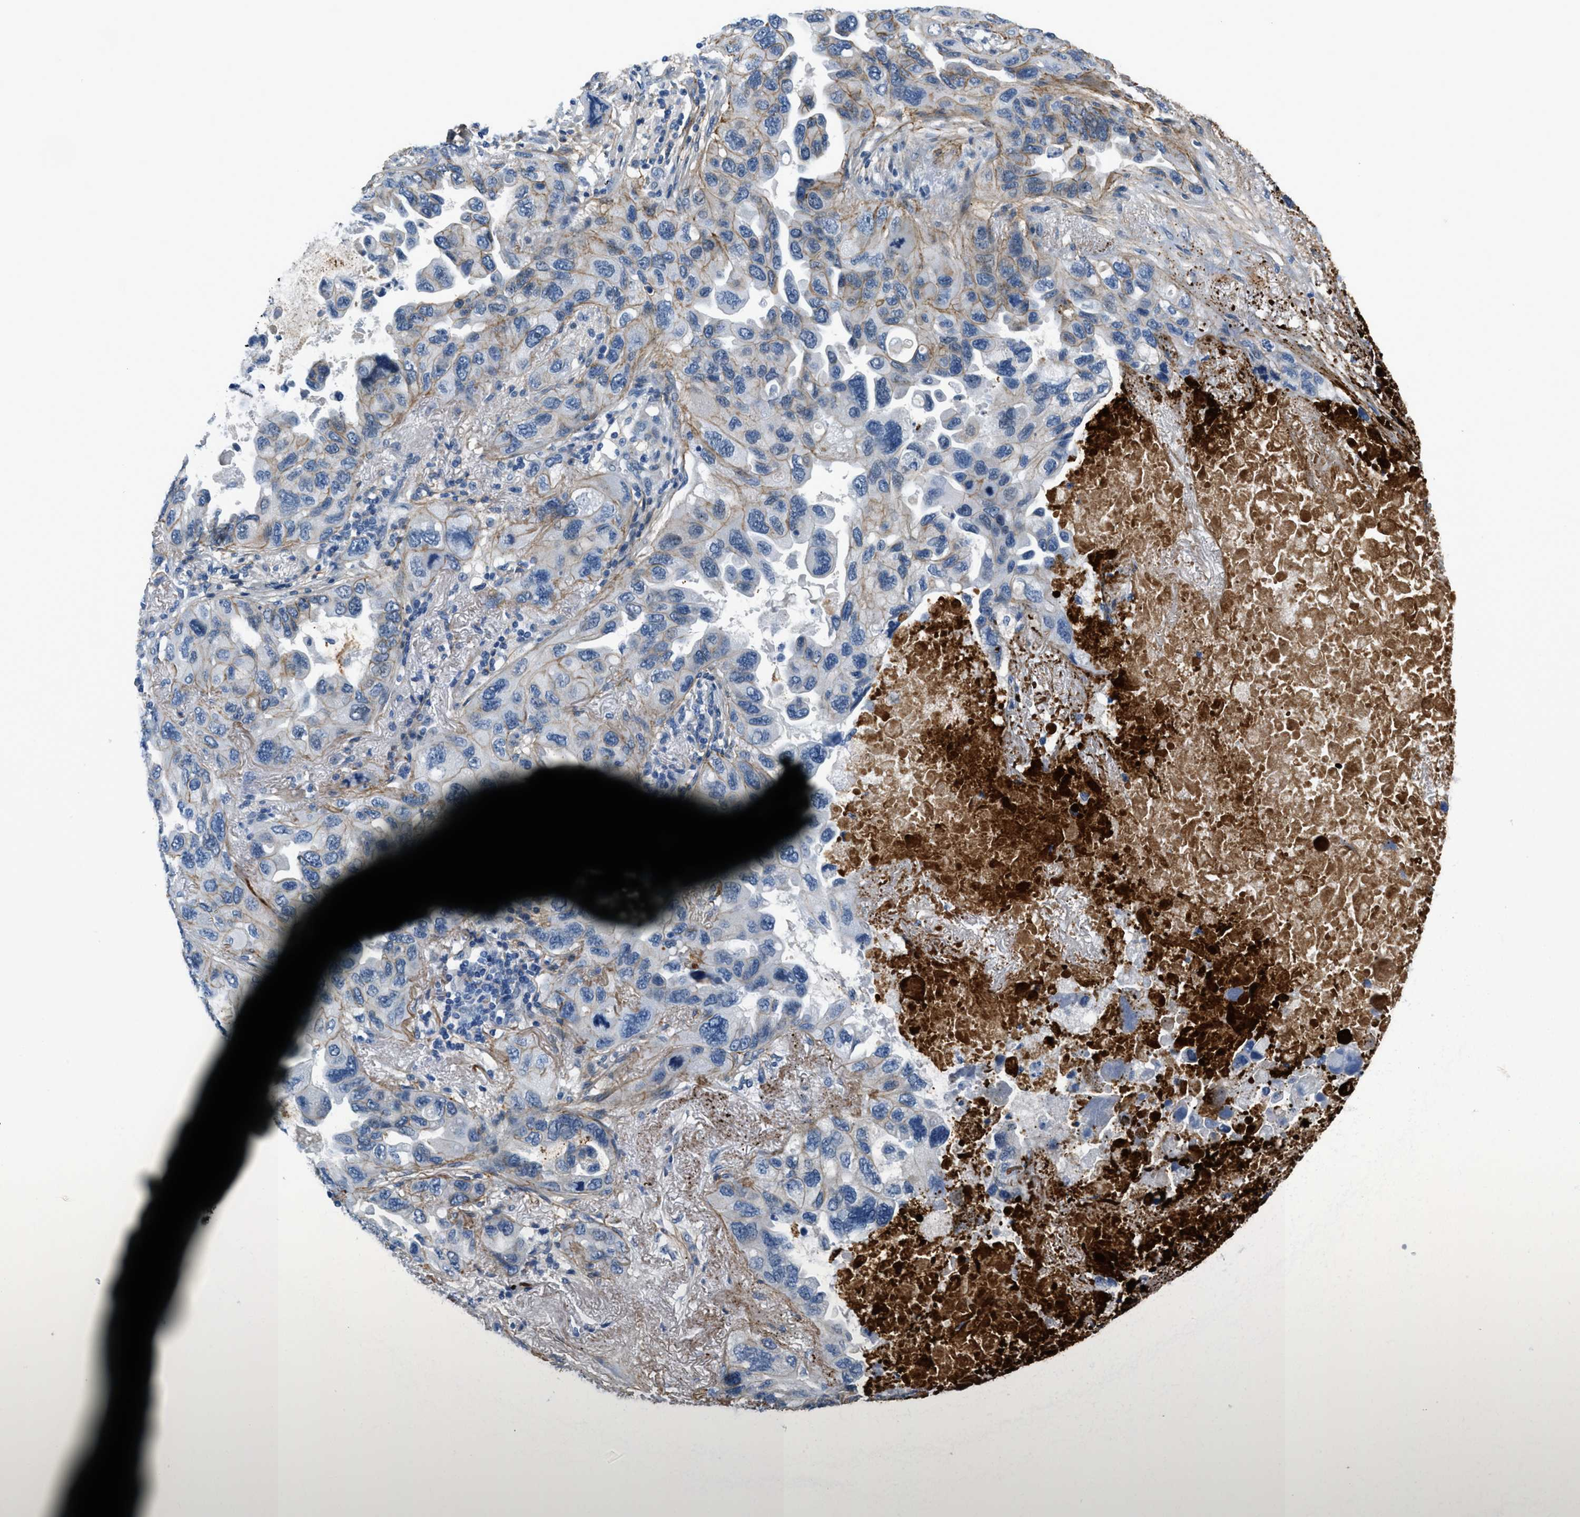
{"staining": {"intensity": "weak", "quantity": "<25%", "location": "cytoplasmic/membranous"}, "tissue": "lung cancer", "cell_type": "Tumor cells", "image_type": "cancer", "snomed": [{"axis": "morphology", "description": "Squamous cell carcinoma, NOS"}, {"axis": "topography", "description": "Lung"}], "caption": "High magnification brightfield microscopy of lung cancer (squamous cell carcinoma) stained with DAB (3,3'-diaminobenzidine) (brown) and counterstained with hematoxylin (blue): tumor cells show no significant expression.", "gene": "FBN1", "patient": {"sex": "female", "age": 73}}